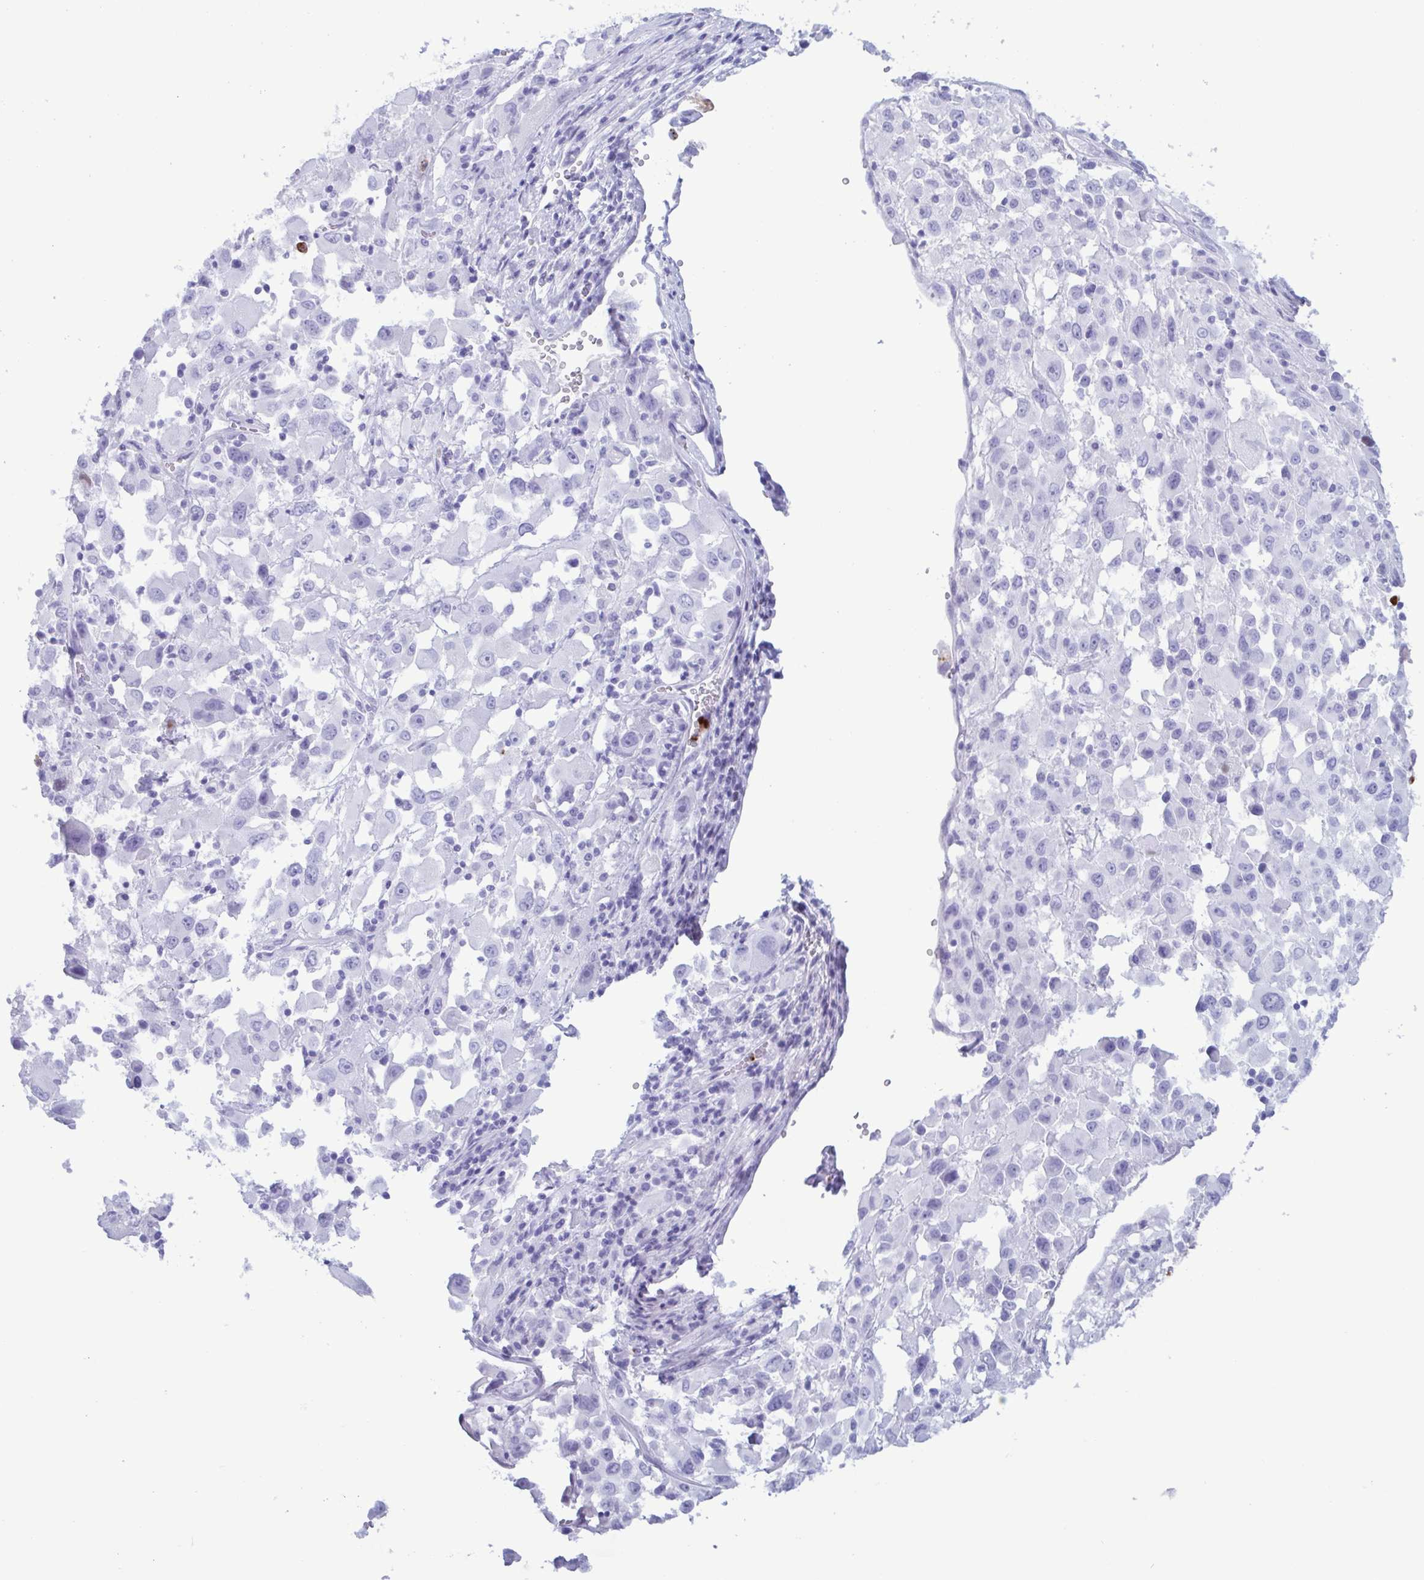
{"staining": {"intensity": "negative", "quantity": "none", "location": "none"}, "tissue": "melanoma", "cell_type": "Tumor cells", "image_type": "cancer", "snomed": [{"axis": "morphology", "description": "Malignant melanoma, Metastatic site"}, {"axis": "topography", "description": "Soft tissue"}], "caption": "High magnification brightfield microscopy of malignant melanoma (metastatic site) stained with DAB (brown) and counterstained with hematoxylin (blue): tumor cells show no significant positivity.", "gene": "LTF", "patient": {"sex": "male", "age": 50}}